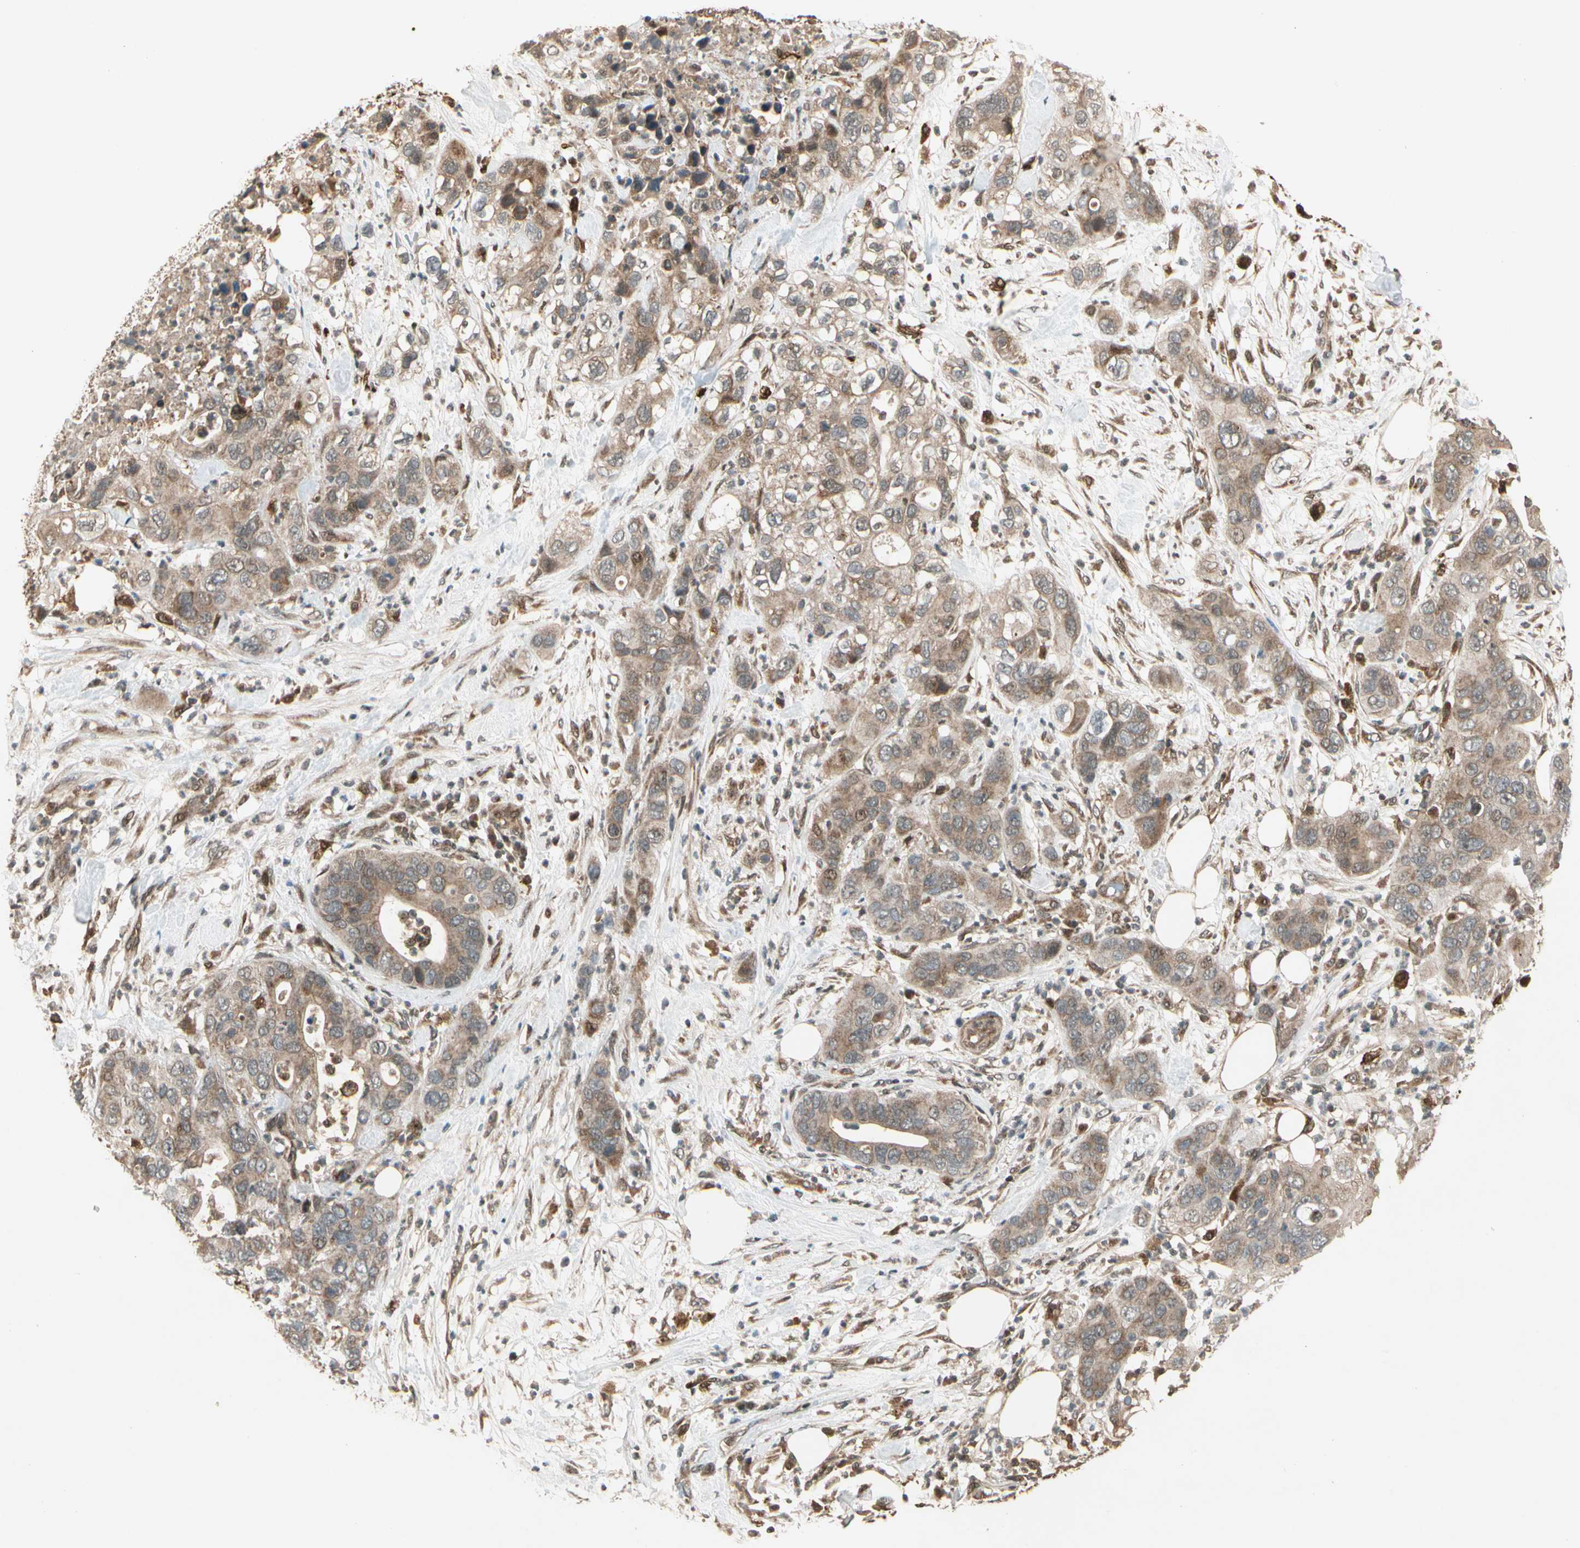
{"staining": {"intensity": "moderate", "quantity": ">75%", "location": "cytoplasmic/membranous"}, "tissue": "pancreatic cancer", "cell_type": "Tumor cells", "image_type": "cancer", "snomed": [{"axis": "morphology", "description": "Adenocarcinoma, NOS"}, {"axis": "topography", "description": "Pancreas"}], "caption": "Immunohistochemistry (IHC) of pancreatic cancer (adenocarcinoma) displays medium levels of moderate cytoplasmic/membranous staining in about >75% of tumor cells. Using DAB (brown) and hematoxylin (blue) stains, captured at high magnification using brightfield microscopy.", "gene": "GLUL", "patient": {"sex": "female", "age": 71}}